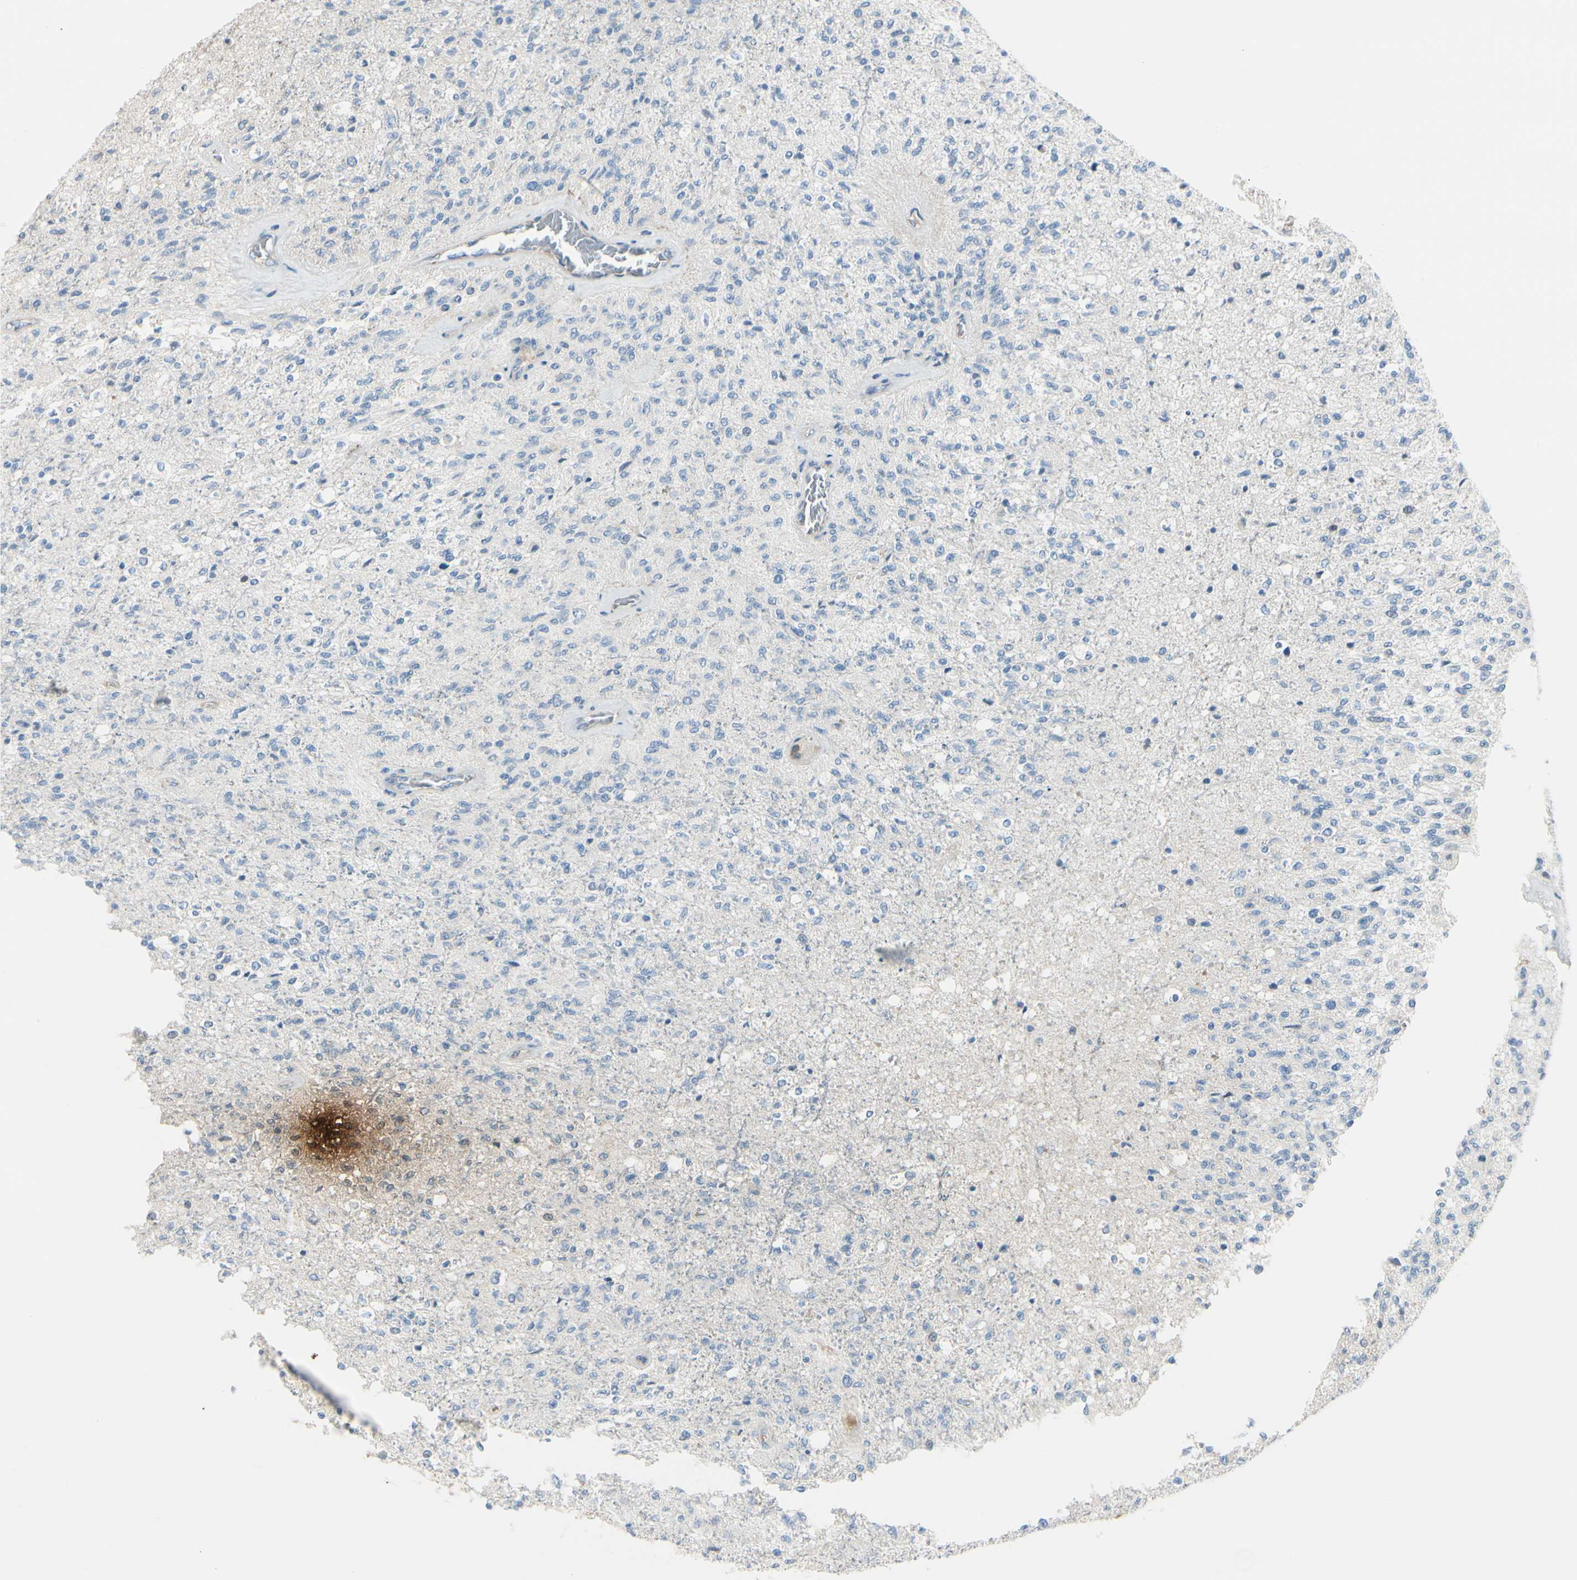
{"staining": {"intensity": "negative", "quantity": "none", "location": "none"}, "tissue": "glioma", "cell_type": "Tumor cells", "image_type": "cancer", "snomed": [{"axis": "morphology", "description": "Normal tissue, NOS"}, {"axis": "morphology", "description": "Glioma, malignant, High grade"}, {"axis": "topography", "description": "Cerebral cortex"}], "caption": "This image is of glioma stained with immunohistochemistry (IHC) to label a protein in brown with the nuclei are counter-stained blue. There is no positivity in tumor cells.", "gene": "TJP1", "patient": {"sex": "male", "age": 77}}